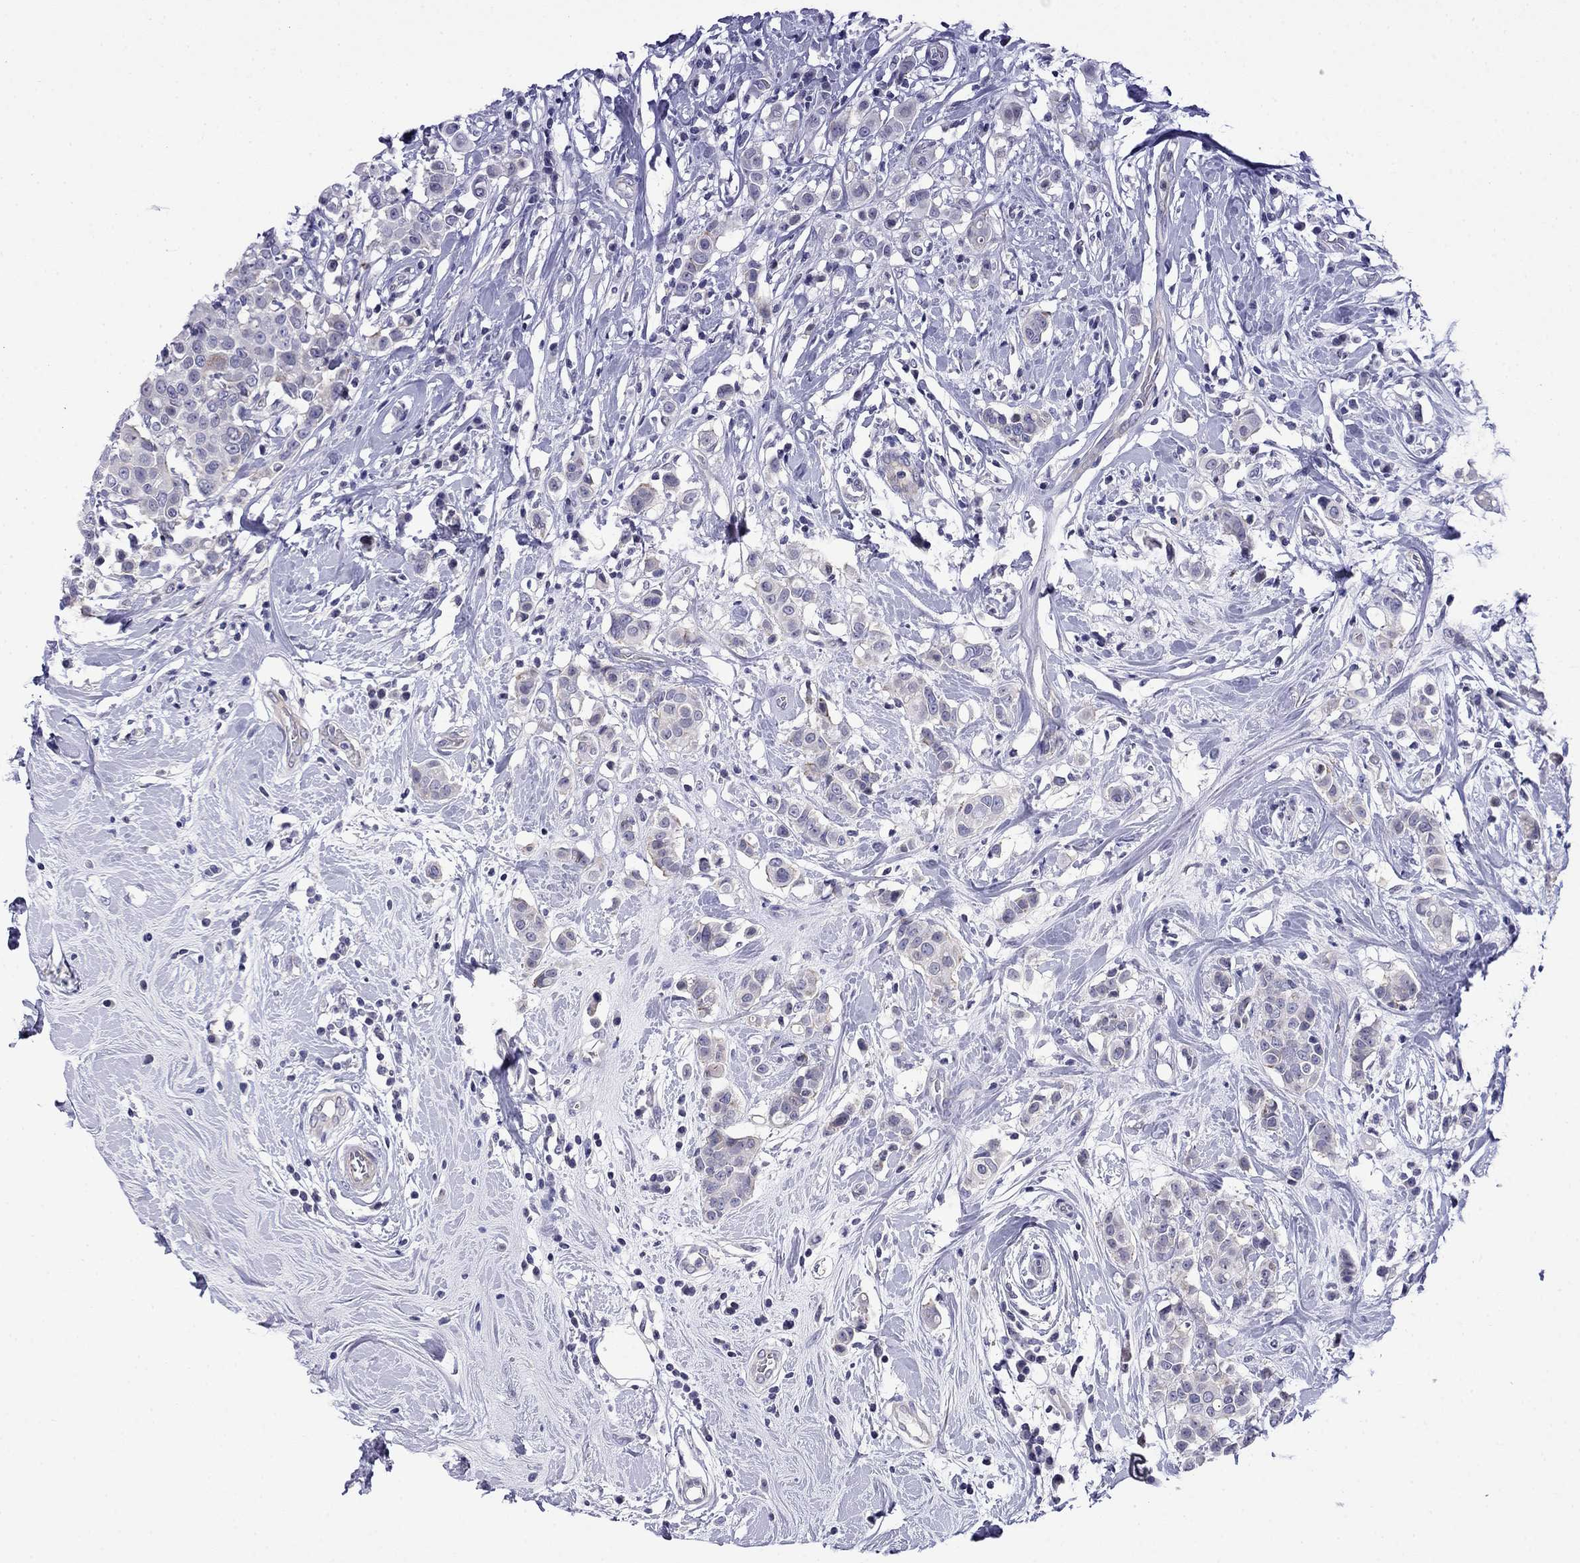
{"staining": {"intensity": "weak", "quantity": "<25%", "location": "cytoplasmic/membranous"}, "tissue": "breast cancer", "cell_type": "Tumor cells", "image_type": "cancer", "snomed": [{"axis": "morphology", "description": "Duct carcinoma"}, {"axis": "topography", "description": "Breast"}], "caption": "This is an immunohistochemistry image of breast cancer (infiltrating ductal carcinoma). There is no expression in tumor cells.", "gene": "PRR18", "patient": {"sex": "female", "age": 27}}